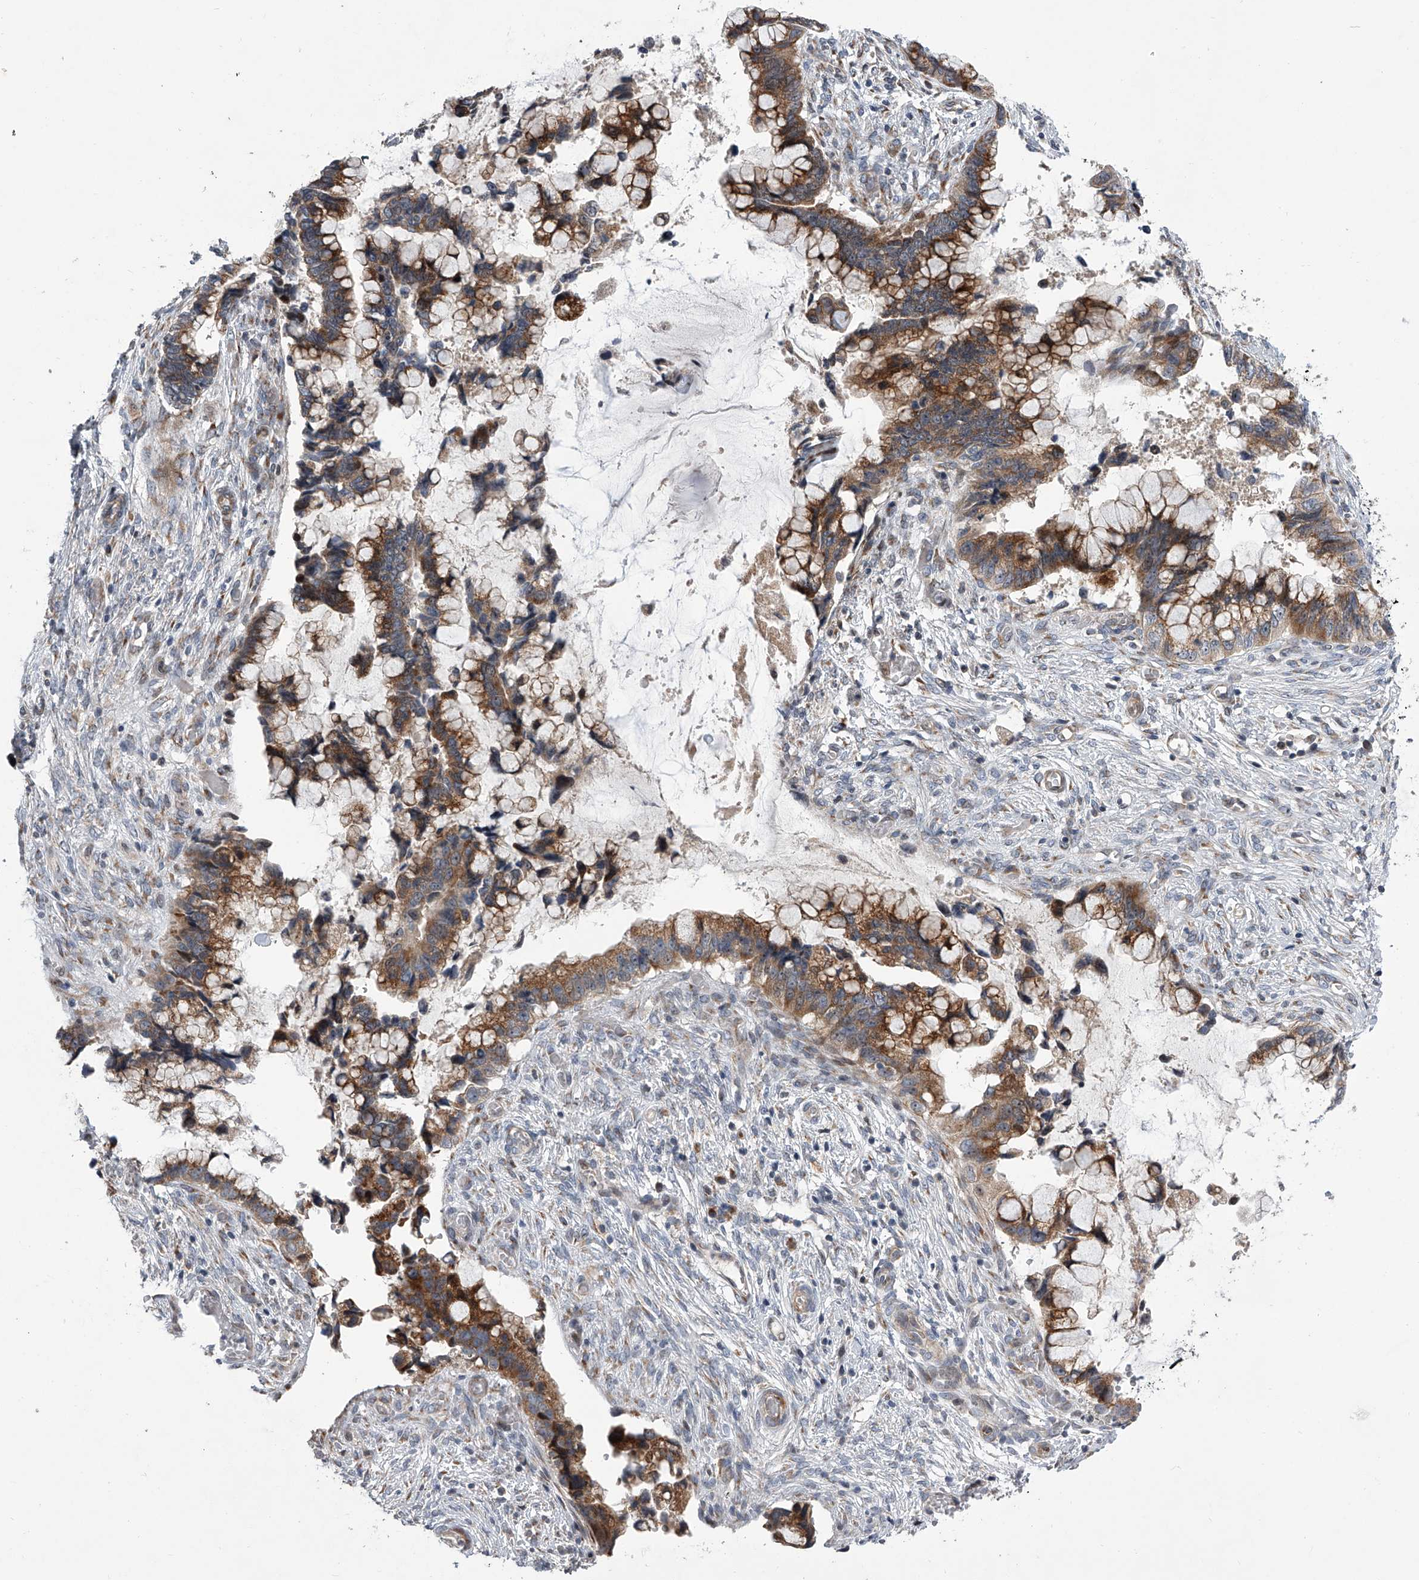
{"staining": {"intensity": "moderate", "quantity": ">75%", "location": "cytoplasmic/membranous"}, "tissue": "cervical cancer", "cell_type": "Tumor cells", "image_type": "cancer", "snomed": [{"axis": "morphology", "description": "Adenocarcinoma, NOS"}, {"axis": "topography", "description": "Cervix"}], "caption": "Immunohistochemical staining of adenocarcinoma (cervical) exhibits medium levels of moderate cytoplasmic/membranous protein expression in about >75% of tumor cells. The staining was performed using DAB (3,3'-diaminobenzidine) to visualize the protein expression in brown, while the nuclei were stained in blue with hematoxylin (Magnification: 20x).", "gene": "DLGAP2", "patient": {"sex": "female", "age": 44}}